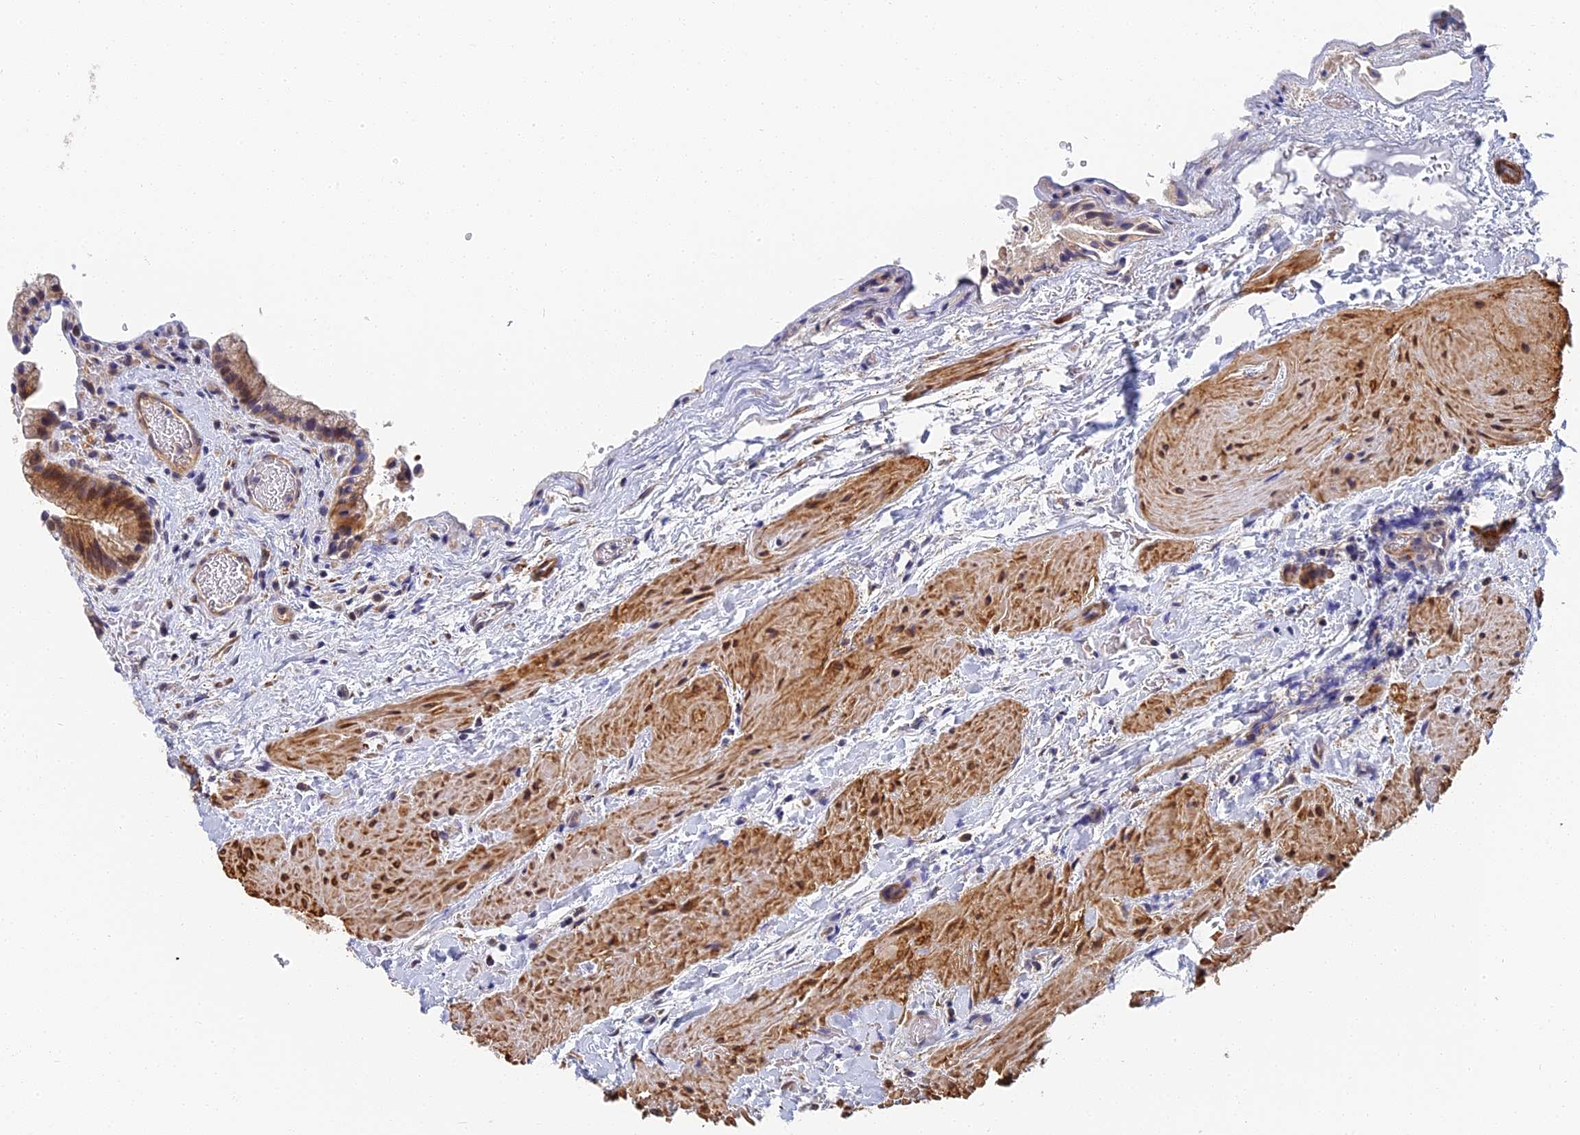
{"staining": {"intensity": "moderate", "quantity": ">75%", "location": "cytoplasmic/membranous,nuclear"}, "tissue": "gallbladder", "cell_type": "Glandular cells", "image_type": "normal", "snomed": [{"axis": "morphology", "description": "Normal tissue, NOS"}, {"axis": "topography", "description": "Gallbladder"}], "caption": "Unremarkable gallbladder was stained to show a protein in brown. There is medium levels of moderate cytoplasmic/membranous,nuclear staining in approximately >75% of glandular cells. The staining was performed using DAB to visualize the protein expression in brown, while the nuclei were stained in blue with hematoxylin (Magnification: 20x).", "gene": "CCDC113", "patient": {"sex": "male", "age": 24}}